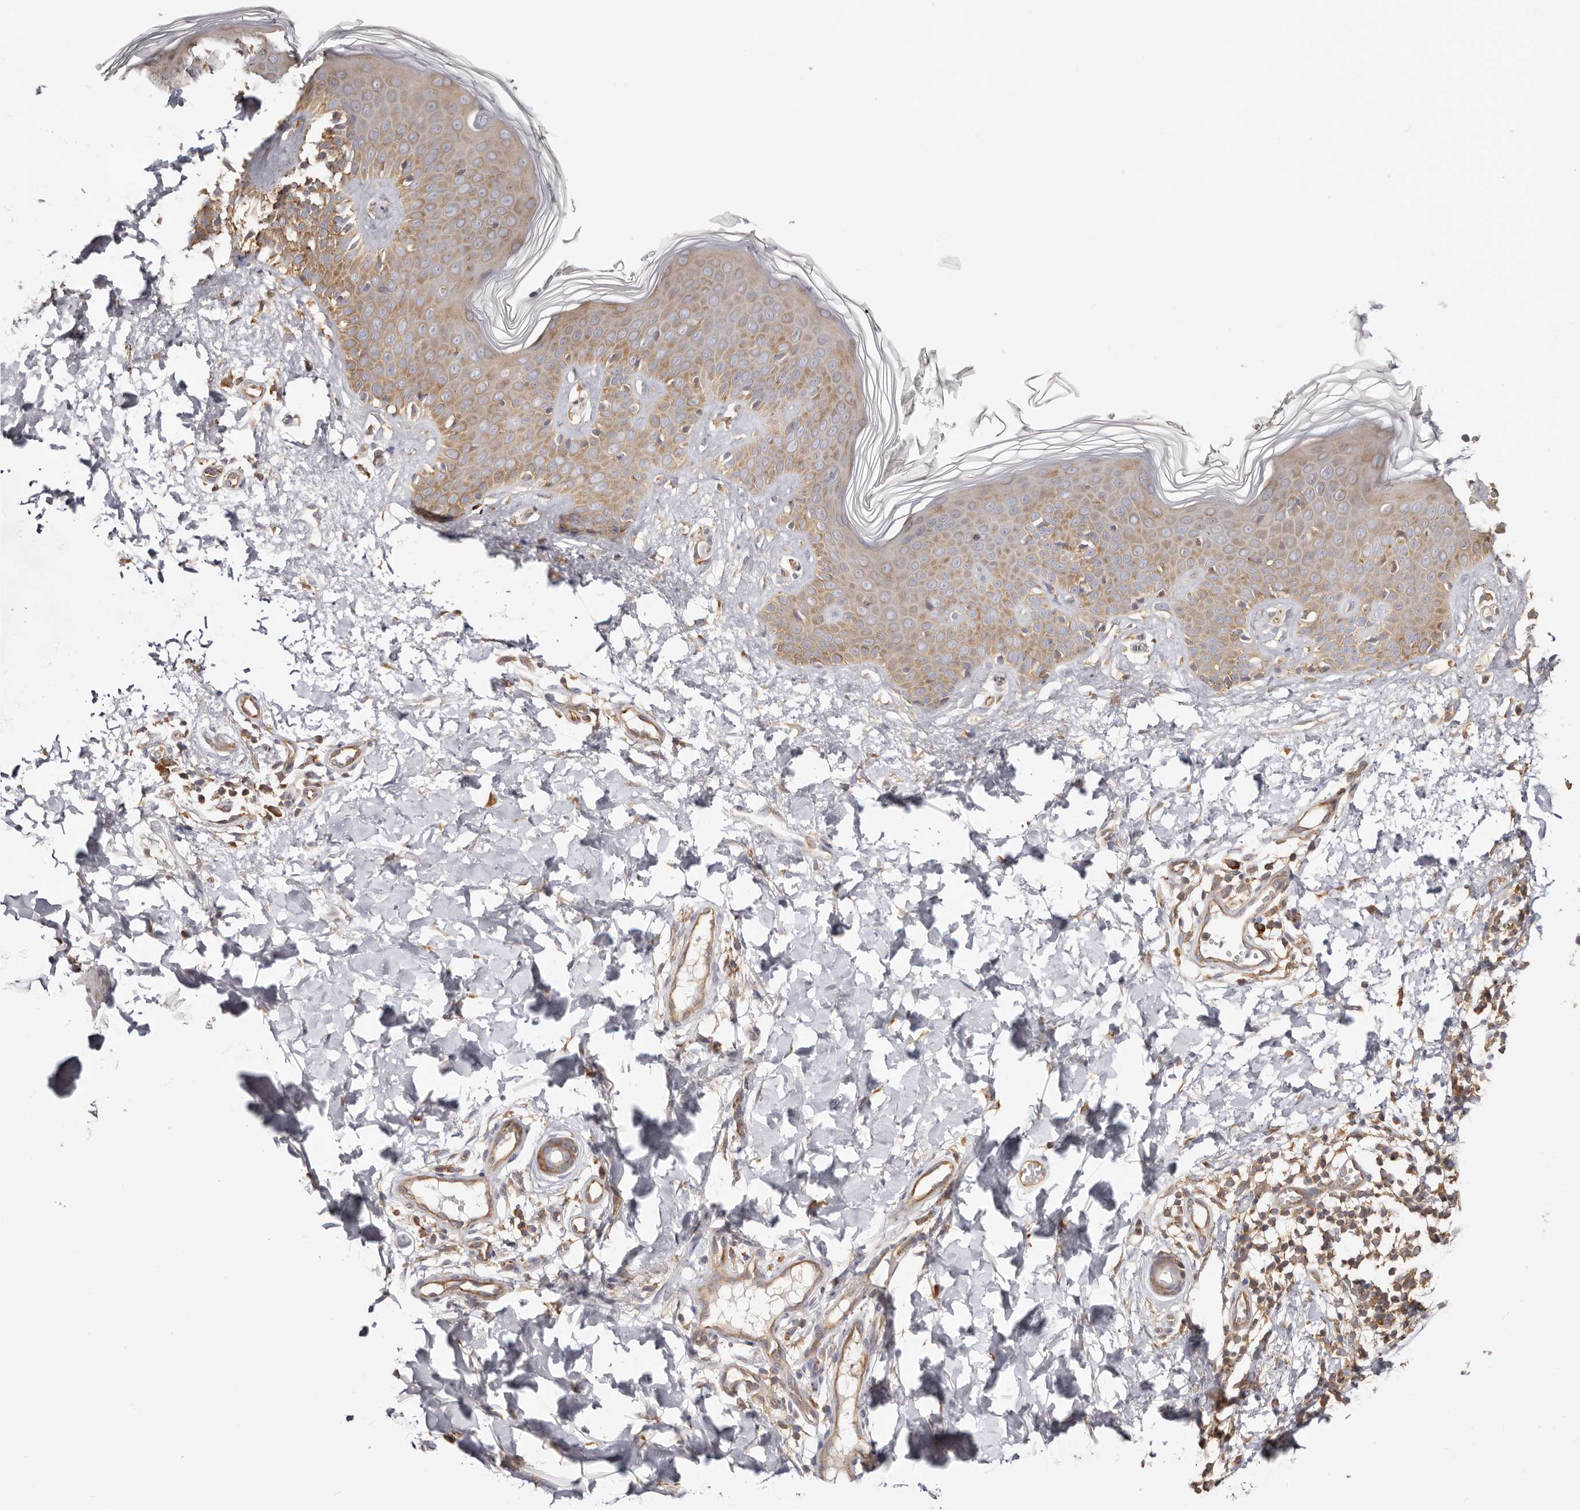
{"staining": {"intensity": "moderate", "quantity": ">75%", "location": "cytoplasmic/membranous"}, "tissue": "skin", "cell_type": "Fibroblasts", "image_type": "normal", "snomed": [{"axis": "morphology", "description": "Normal tissue, NOS"}, {"axis": "topography", "description": "Skin"}], "caption": "Approximately >75% of fibroblasts in benign skin demonstrate moderate cytoplasmic/membranous protein staining as visualized by brown immunohistochemical staining.", "gene": "EPRS1", "patient": {"sex": "male", "age": 37}}